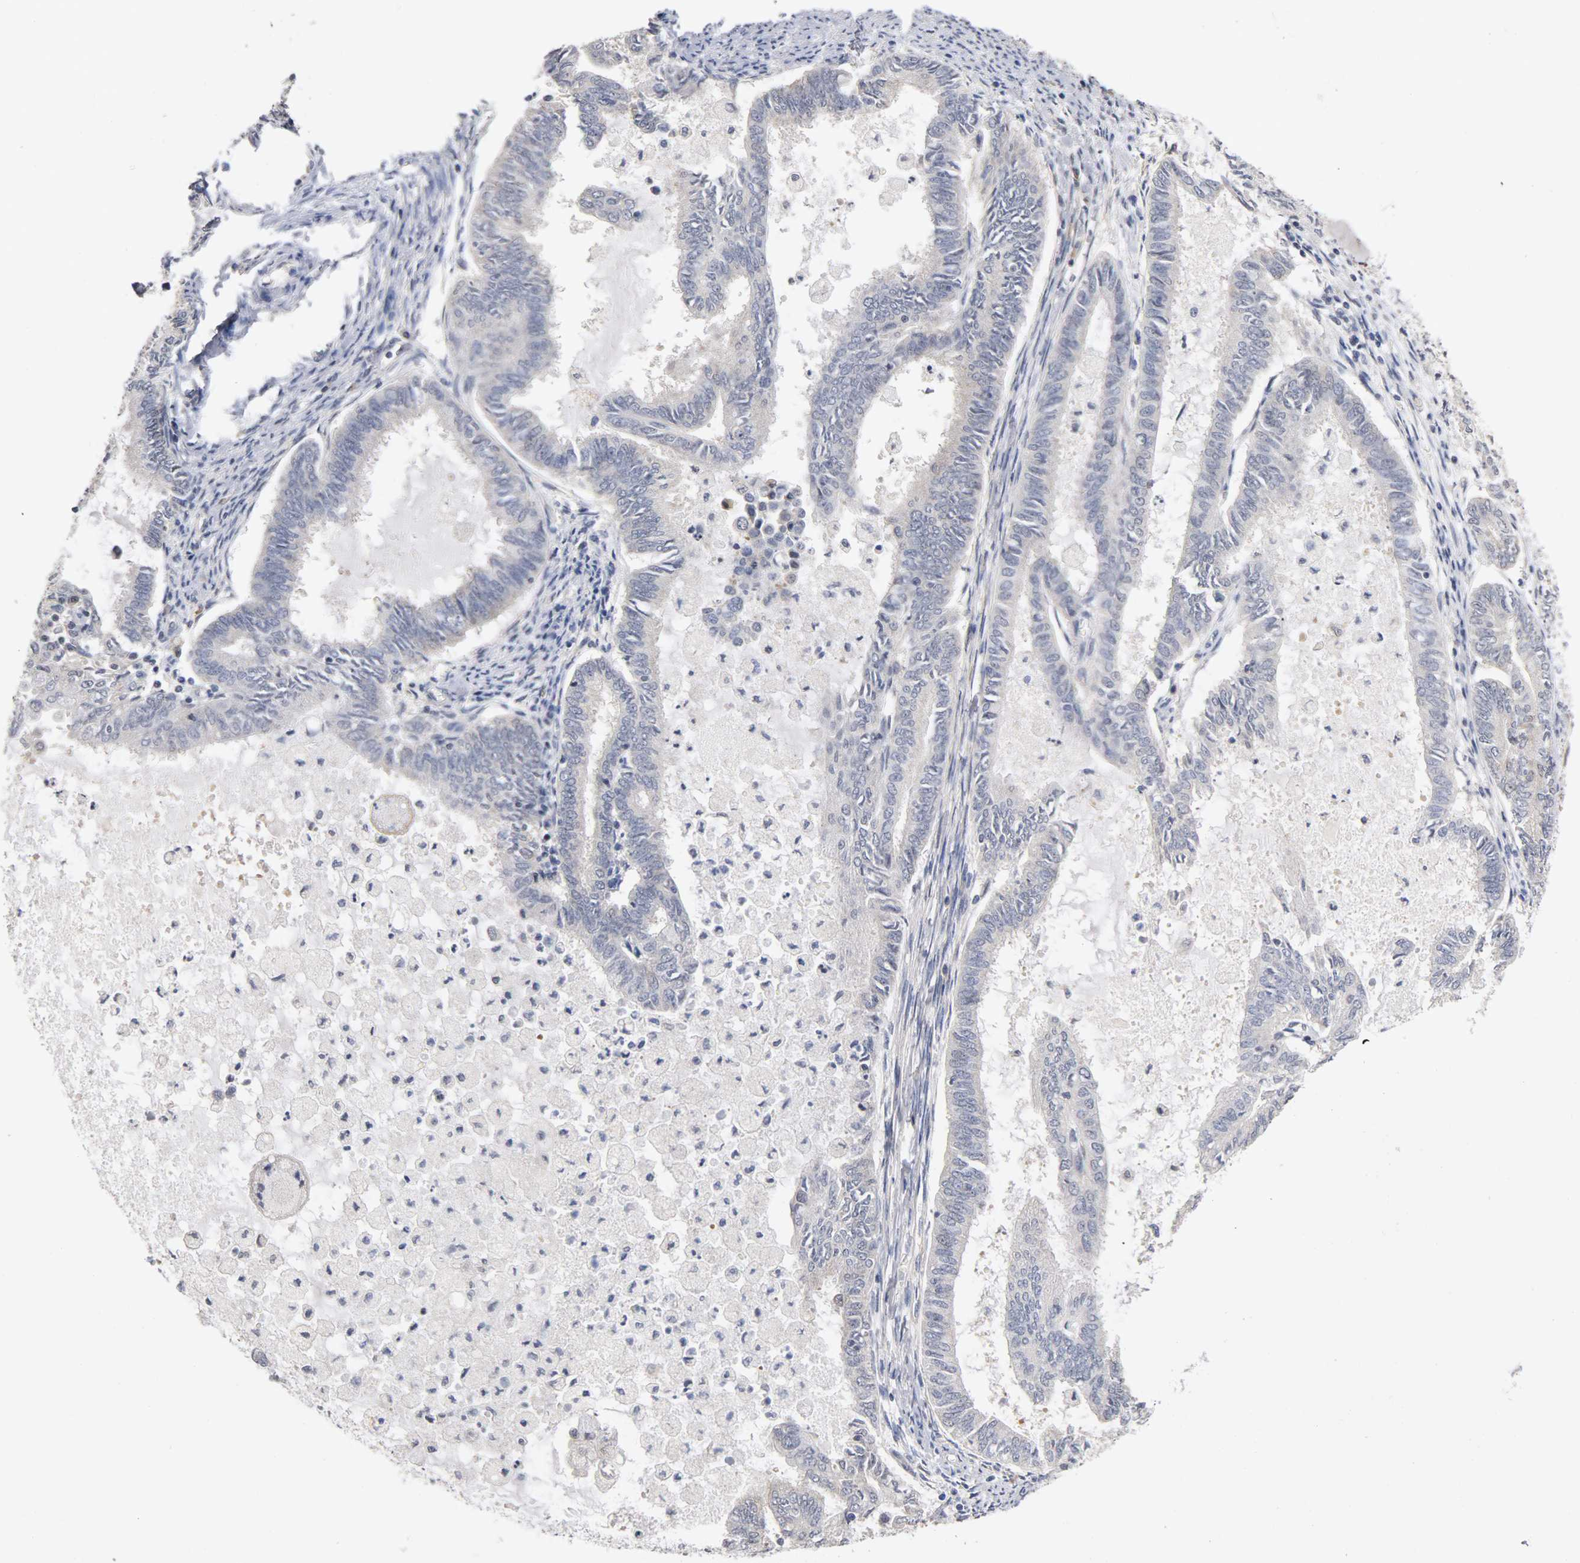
{"staining": {"intensity": "negative", "quantity": "none", "location": "none"}, "tissue": "endometrial cancer", "cell_type": "Tumor cells", "image_type": "cancer", "snomed": [{"axis": "morphology", "description": "Adenocarcinoma, NOS"}, {"axis": "topography", "description": "Endometrium"}], "caption": "There is no significant expression in tumor cells of endometrial cancer. Nuclei are stained in blue.", "gene": "UBE2M", "patient": {"sex": "female", "age": 86}}